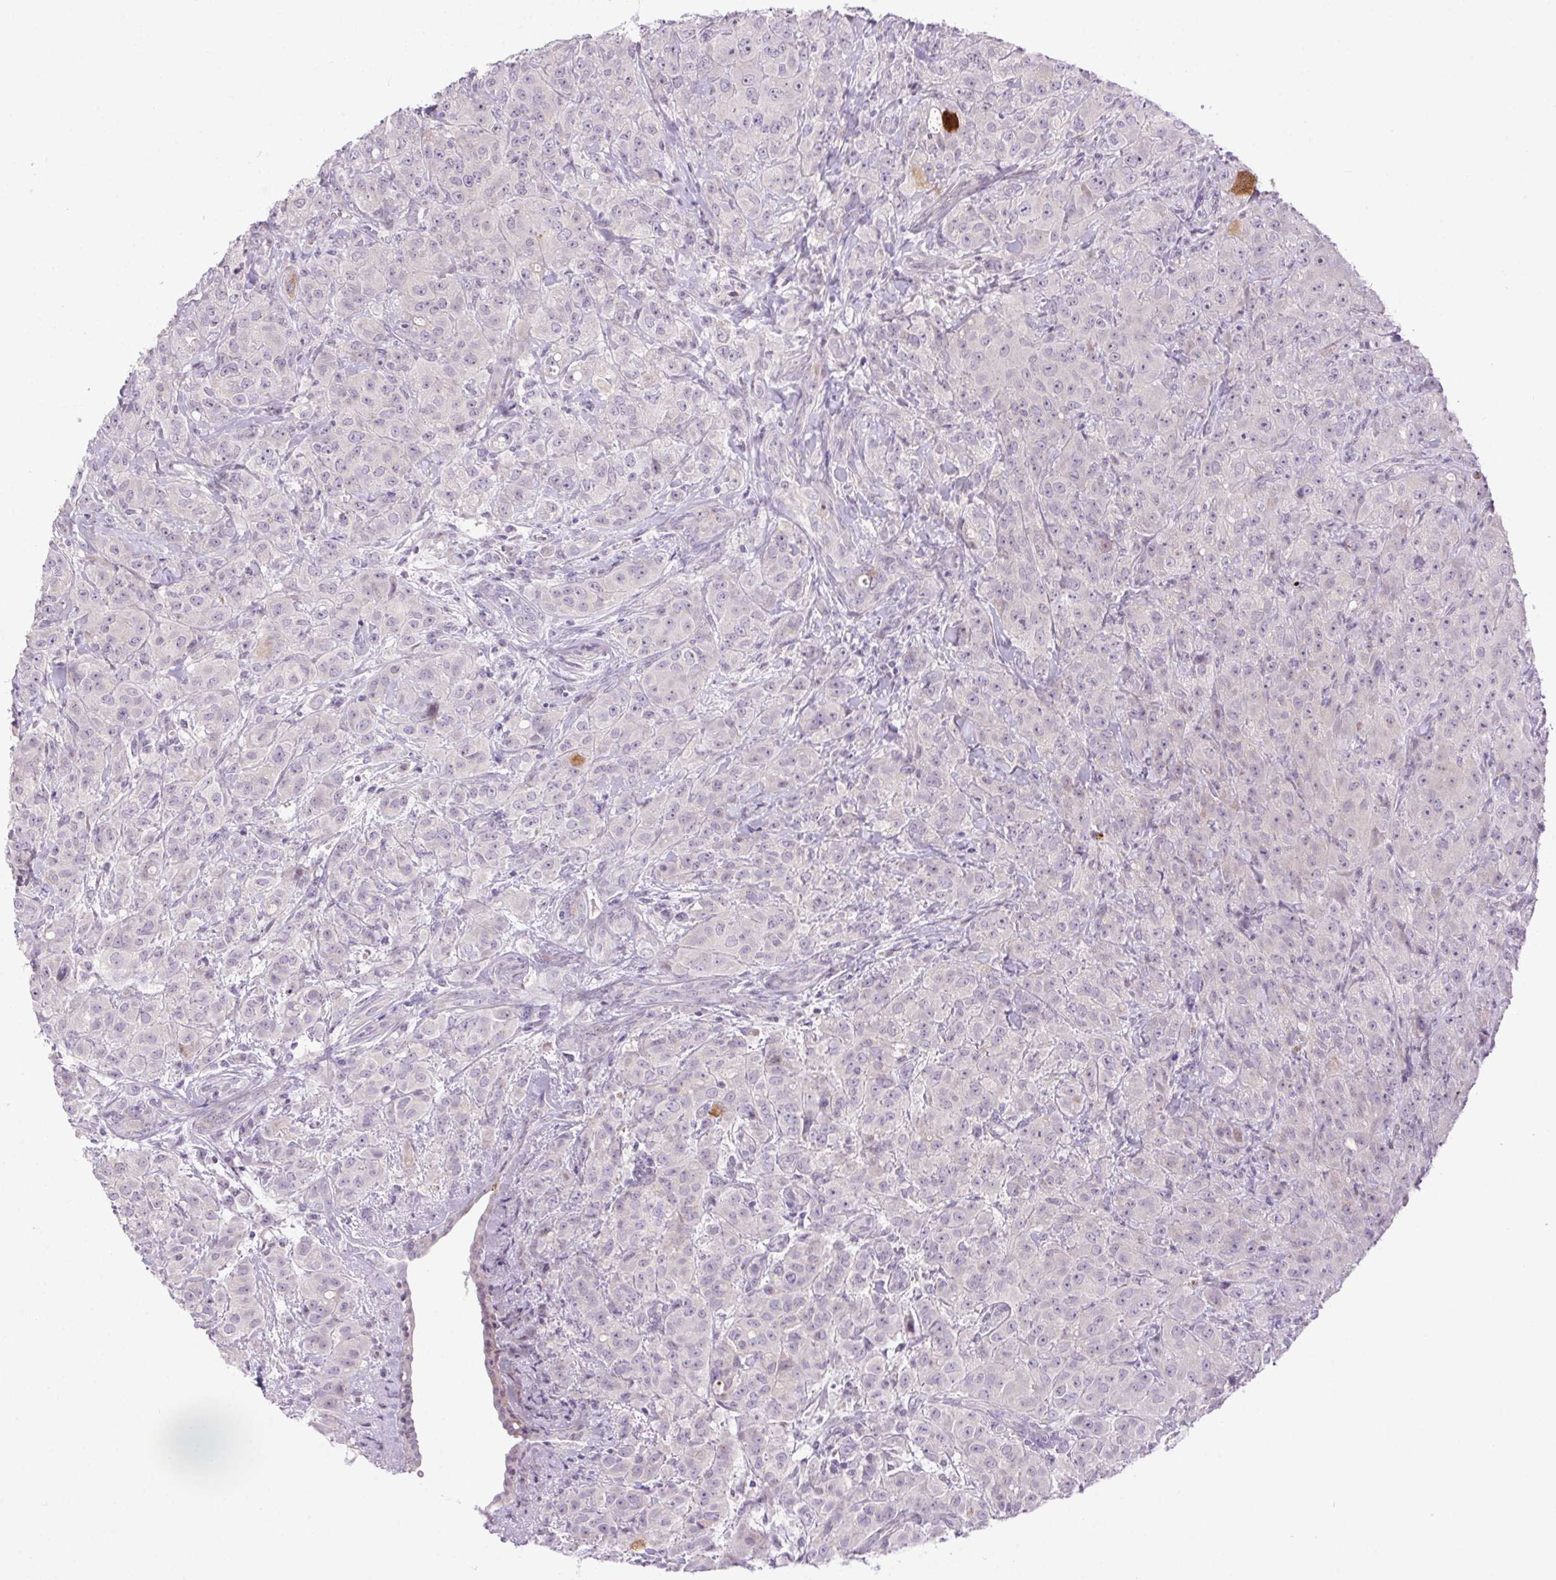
{"staining": {"intensity": "negative", "quantity": "none", "location": "none"}, "tissue": "breast cancer", "cell_type": "Tumor cells", "image_type": "cancer", "snomed": [{"axis": "morphology", "description": "Normal tissue, NOS"}, {"axis": "morphology", "description": "Duct carcinoma"}, {"axis": "topography", "description": "Breast"}], "caption": "The micrograph reveals no staining of tumor cells in breast cancer (infiltrating ductal carcinoma).", "gene": "LRRTM1", "patient": {"sex": "female", "age": 43}}